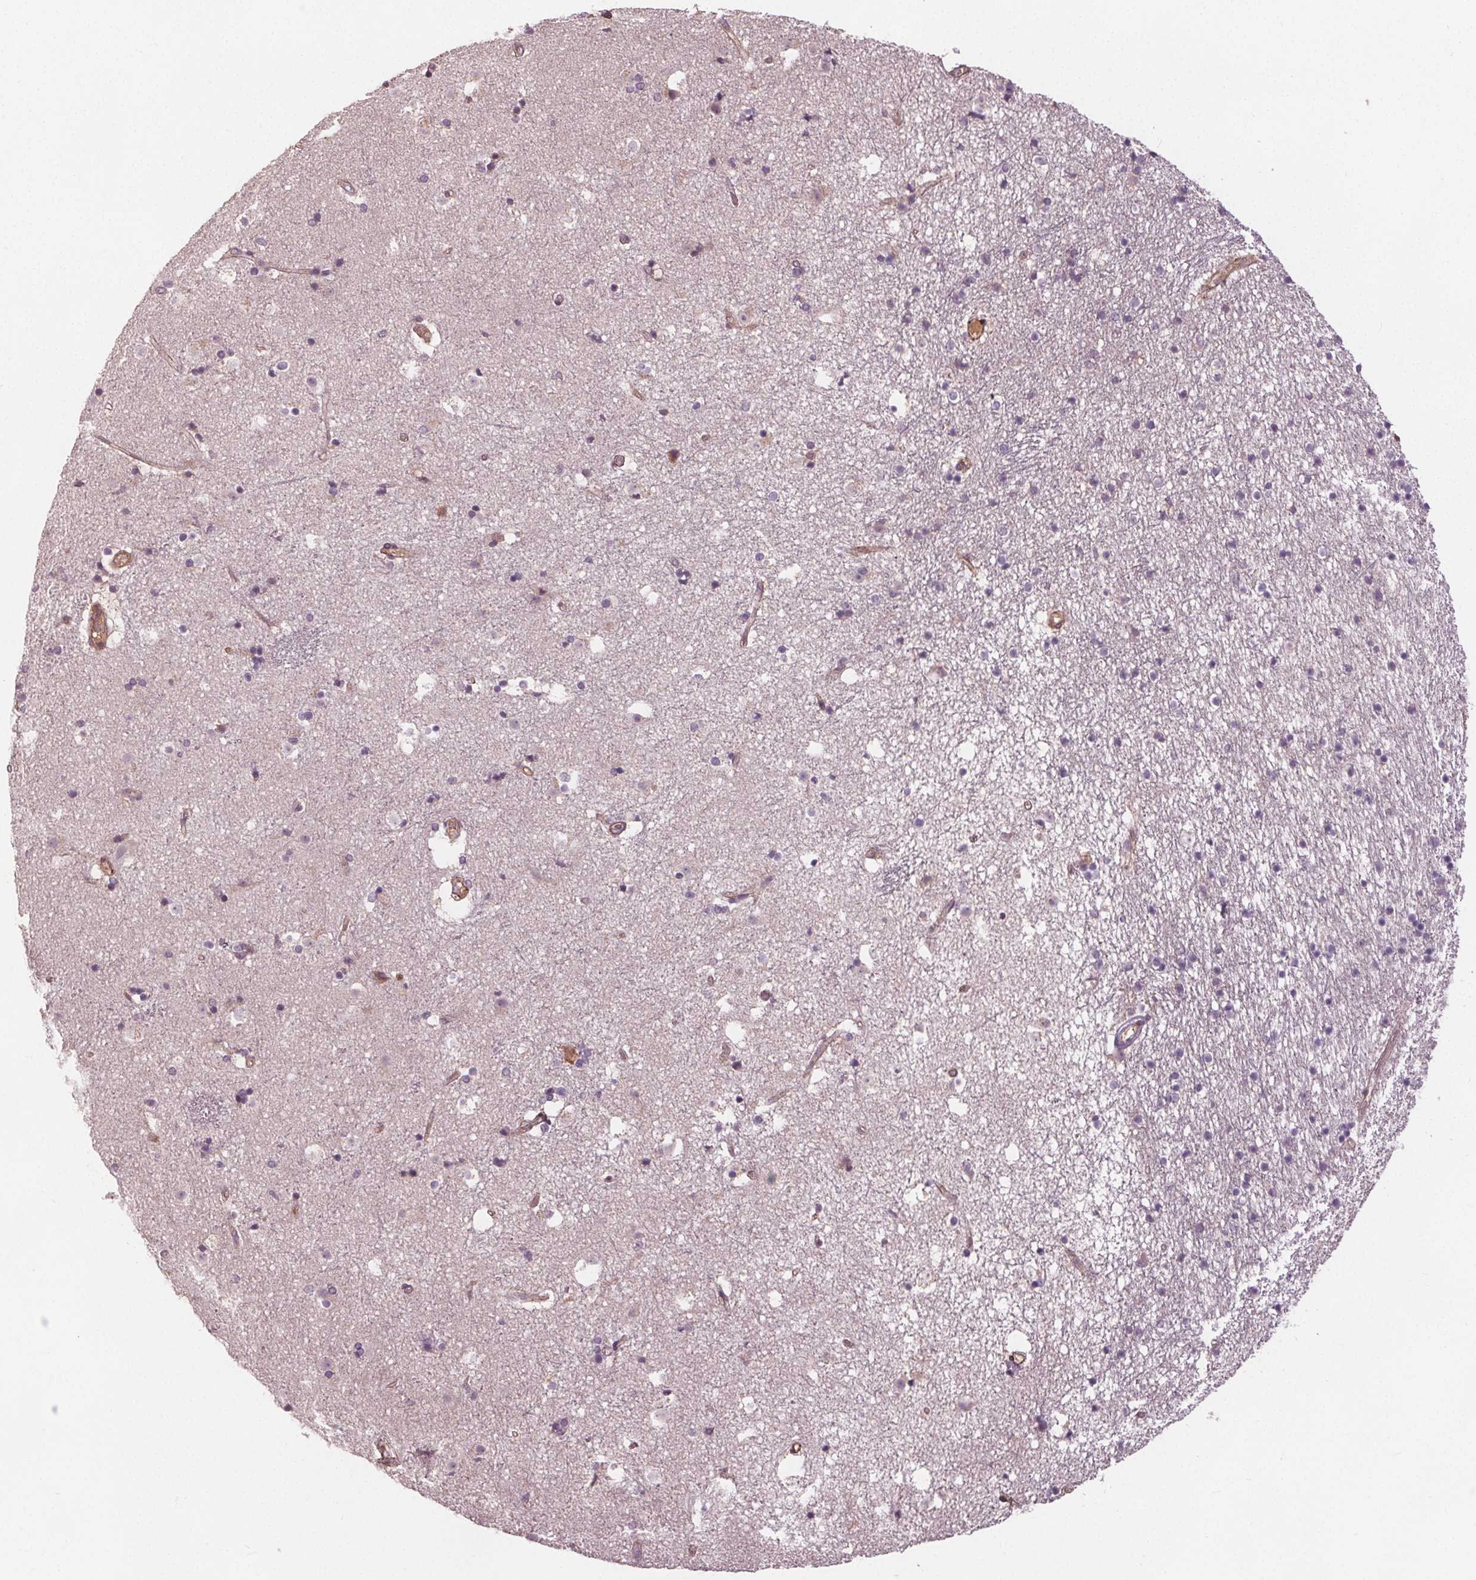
{"staining": {"intensity": "negative", "quantity": "none", "location": "none"}, "tissue": "caudate", "cell_type": "Glial cells", "image_type": "normal", "snomed": [{"axis": "morphology", "description": "Normal tissue, NOS"}, {"axis": "topography", "description": "Lateral ventricle wall"}], "caption": "A high-resolution histopathology image shows immunohistochemistry (IHC) staining of normal caudate, which exhibits no significant staining in glial cells. (Brightfield microscopy of DAB IHC at high magnification).", "gene": "PDGFD", "patient": {"sex": "female", "age": 71}}